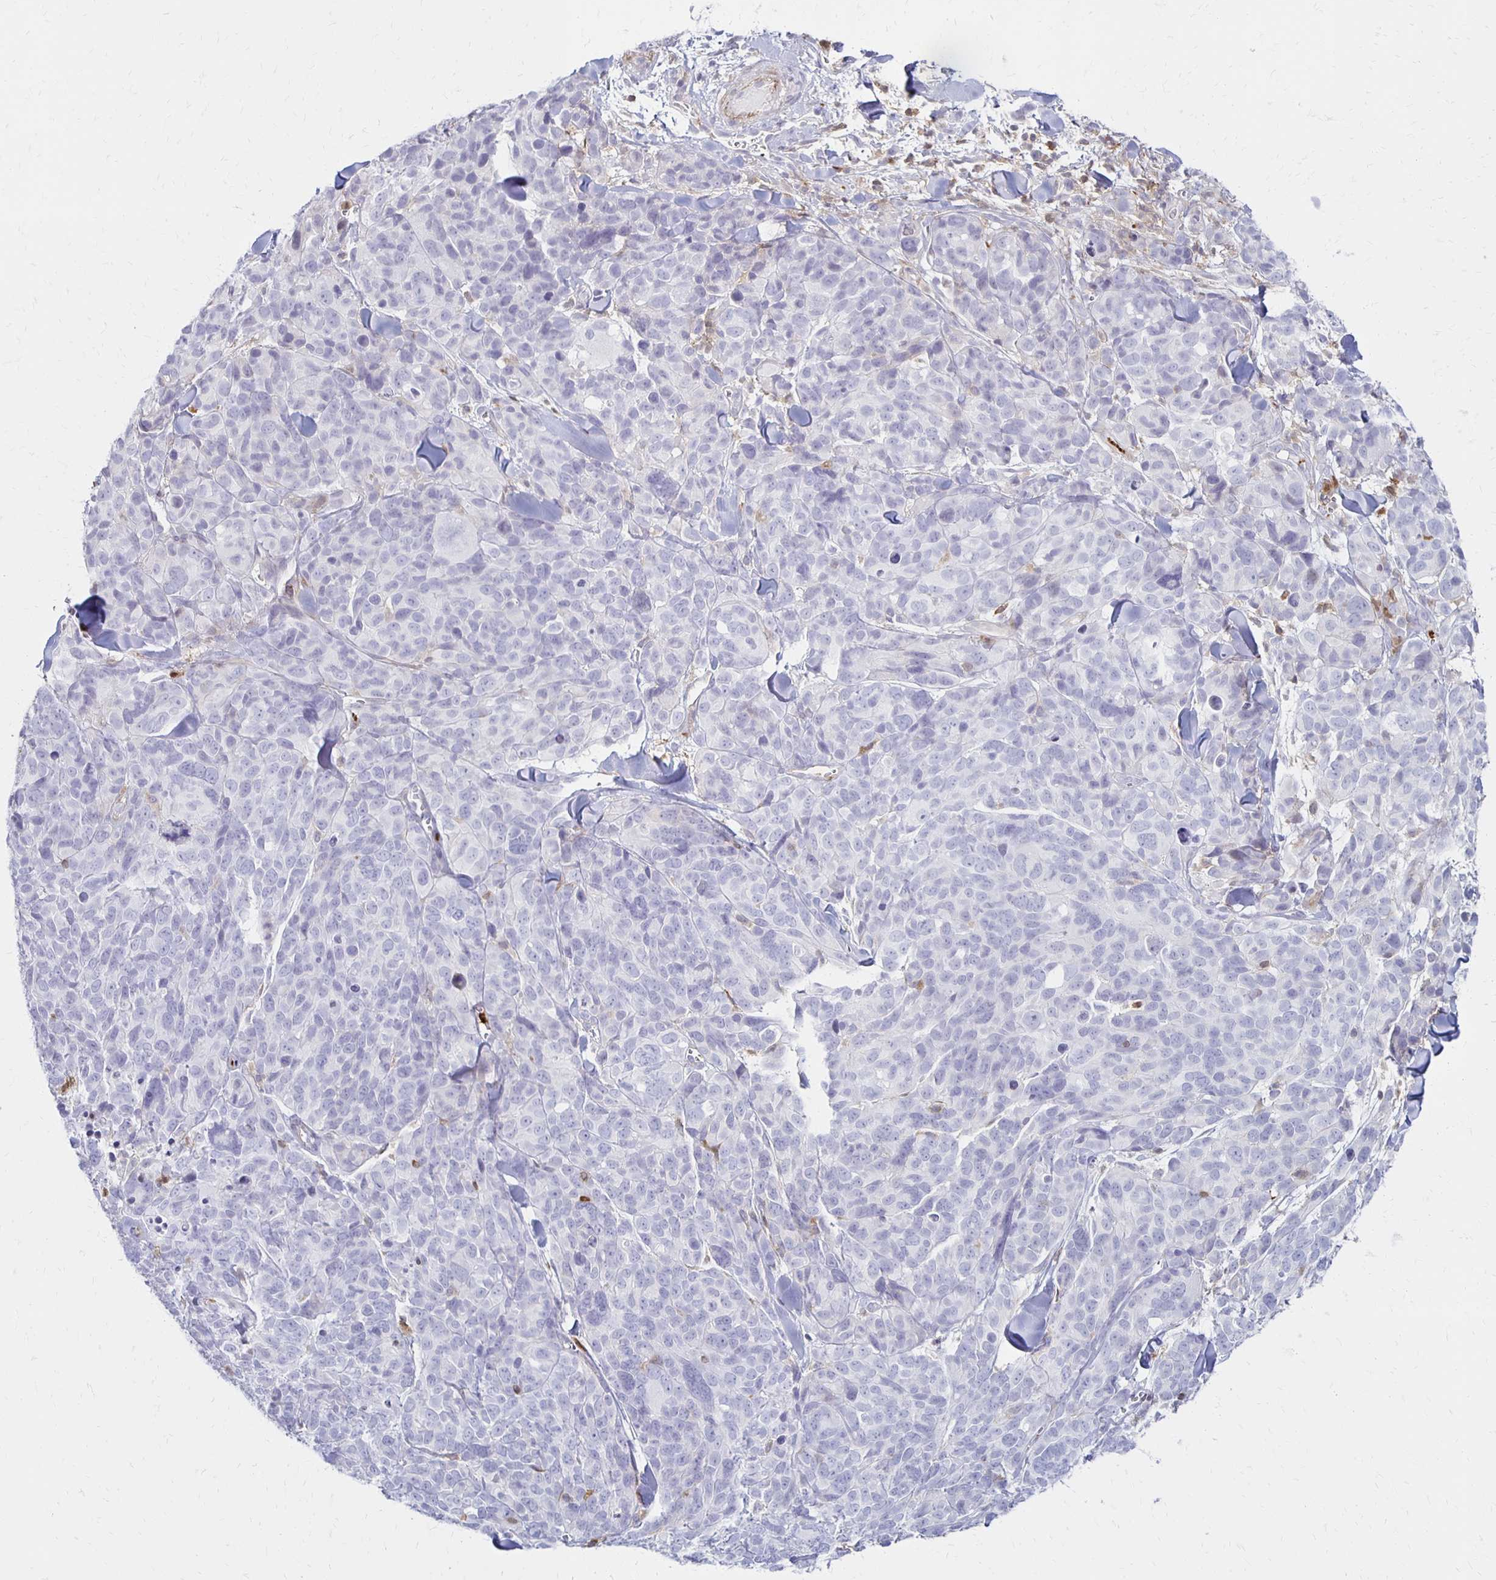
{"staining": {"intensity": "negative", "quantity": "none", "location": "none"}, "tissue": "melanoma", "cell_type": "Tumor cells", "image_type": "cancer", "snomed": [{"axis": "morphology", "description": "Malignant melanoma, NOS"}, {"axis": "topography", "description": "Skin"}], "caption": "This is an immunohistochemistry image of malignant melanoma. There is no staining in tumor cells.", "gene": "CCL21", "patient": {"sex": "male", "age": 51}}